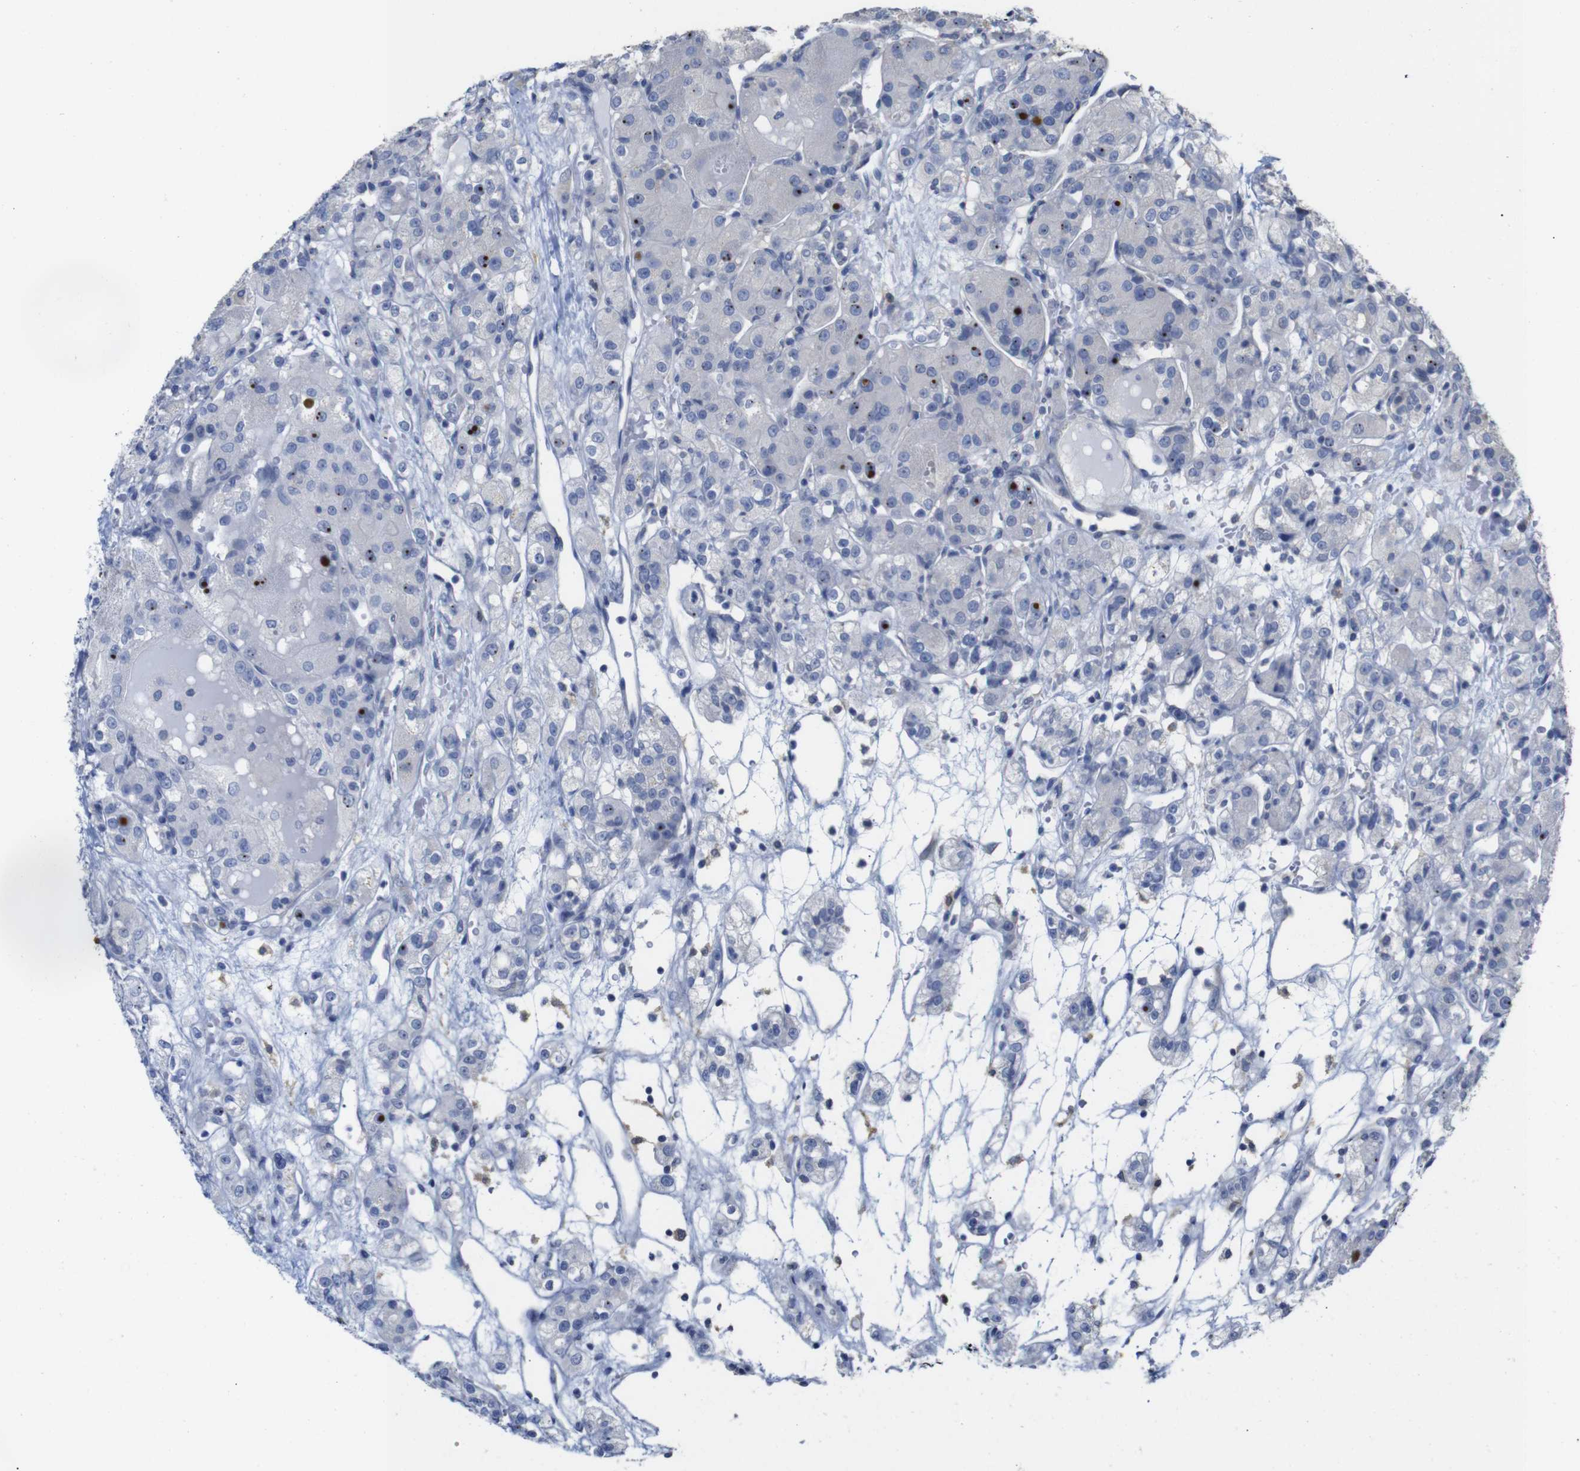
{"staining": {"intensity": "negative", "quantity": "none", "location": "none"}, "tissue": "renal cancer", "cell_type": "Tumor cells", "image_type": "cancer", "snomed": [{"axis": "morphology", "description": "Normal tissue, NOS"}, {"axis": "morphology", "description": "Adenocarcinoma, NOS"}, {"axis": "topography", "description": "Kidney"}], "caption": "There is no significant positivity in tumor cells of renal cancer (adenocarcinoma). (DAB (3,3'-diaminobenzidine) immunohistochemistry visualized using brightfield microscopy, high magnification).", "gene": "TCEAL9", "patient": {"sex": "male", "age": 61}}